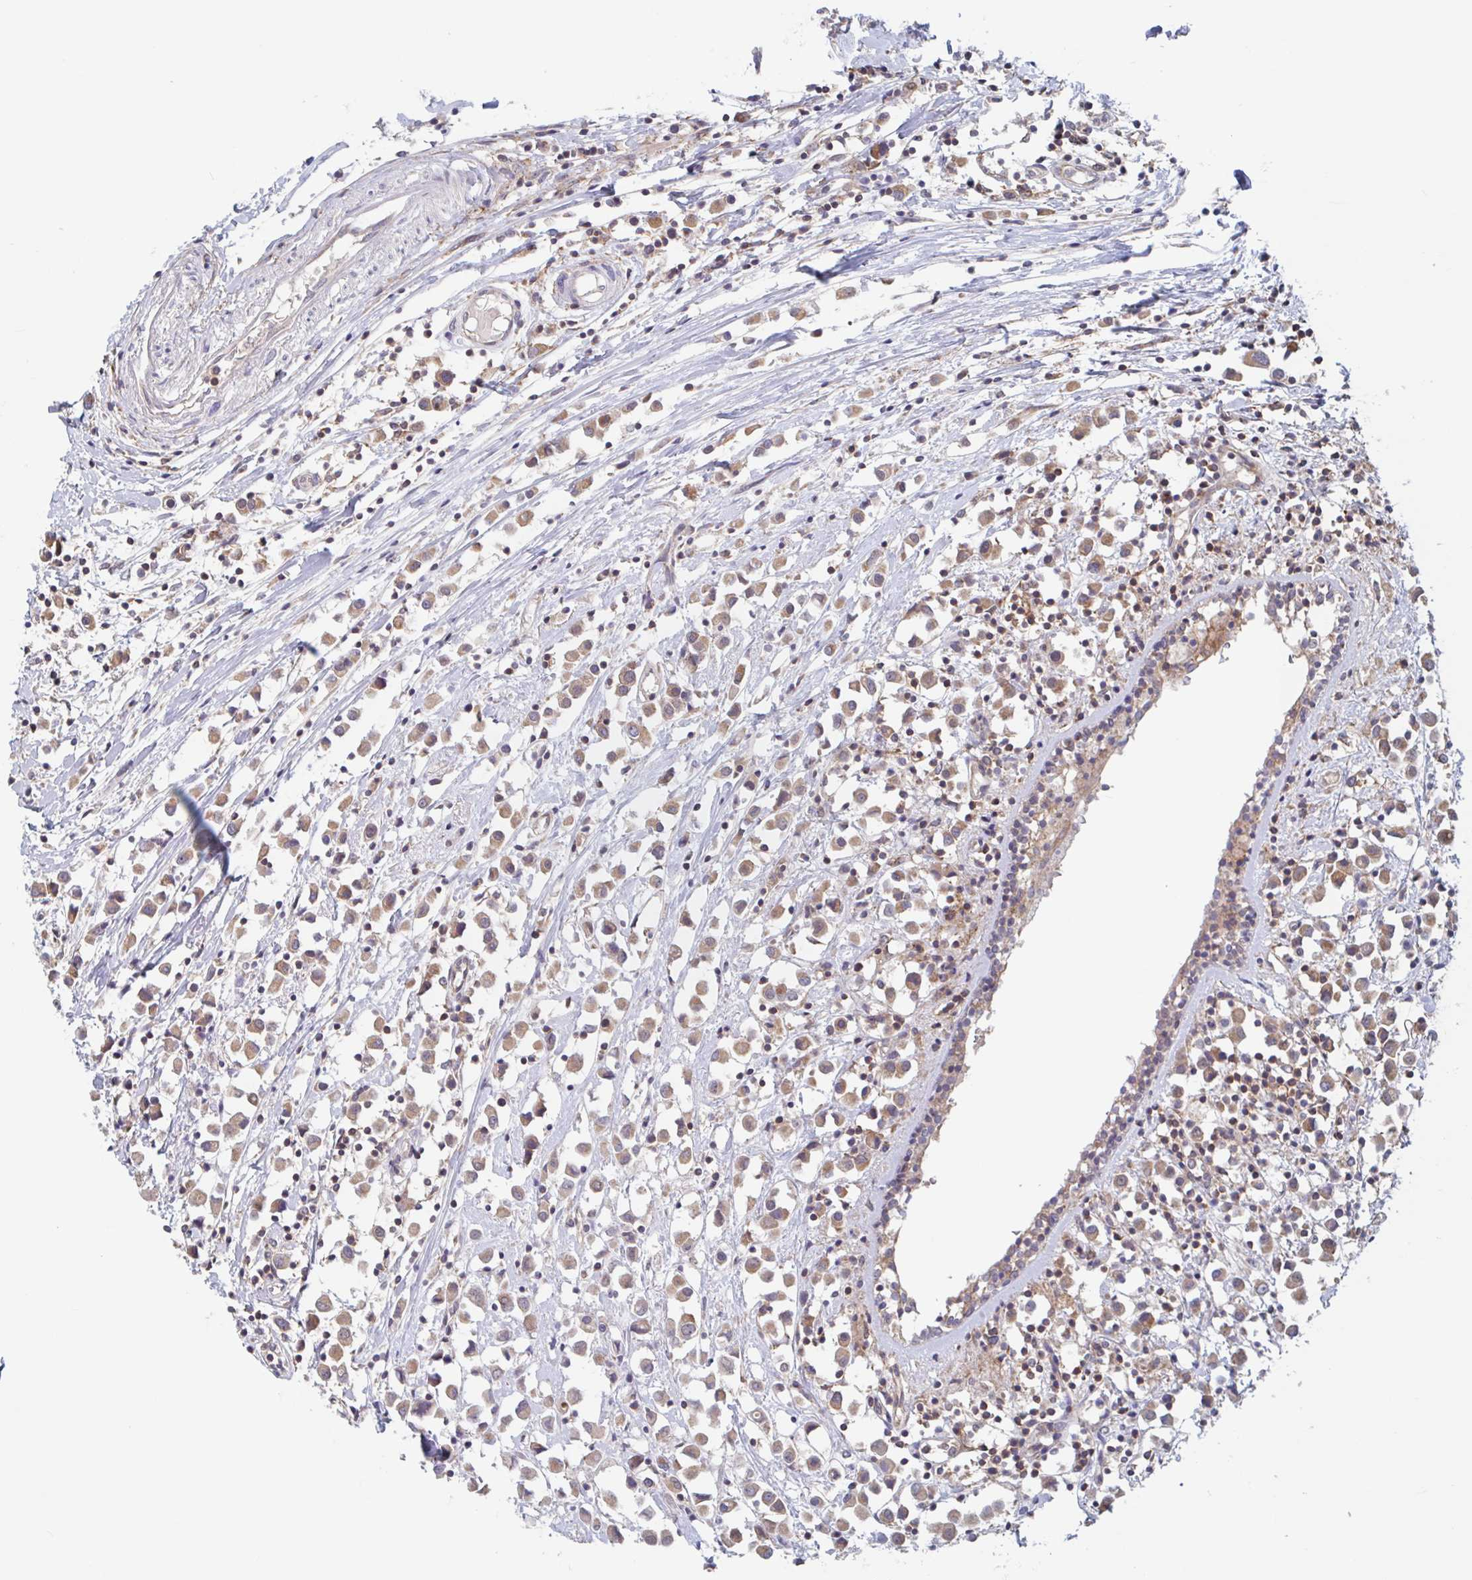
{"staining": {"intensity": "moderate", "quantity": ">75%", "location": "cytoplasmic/membranous"}, "tissue": "breast cancer", "cell_type": "Tumor cells", "image_type": "cancer", "snomed": [{"axis": "morphology", "description": "Duct carcinoma"}, {"axis": "topography", "description": "Breast"}], "caption": "Protein analysis of breast infiltrating ductal carcinoma tissue shows moderate cytoplasmic/membranous staining in approximately >75% of tumor cells.", "gene": "SURF1", "patient": {"sex": "female", "age": 61}}